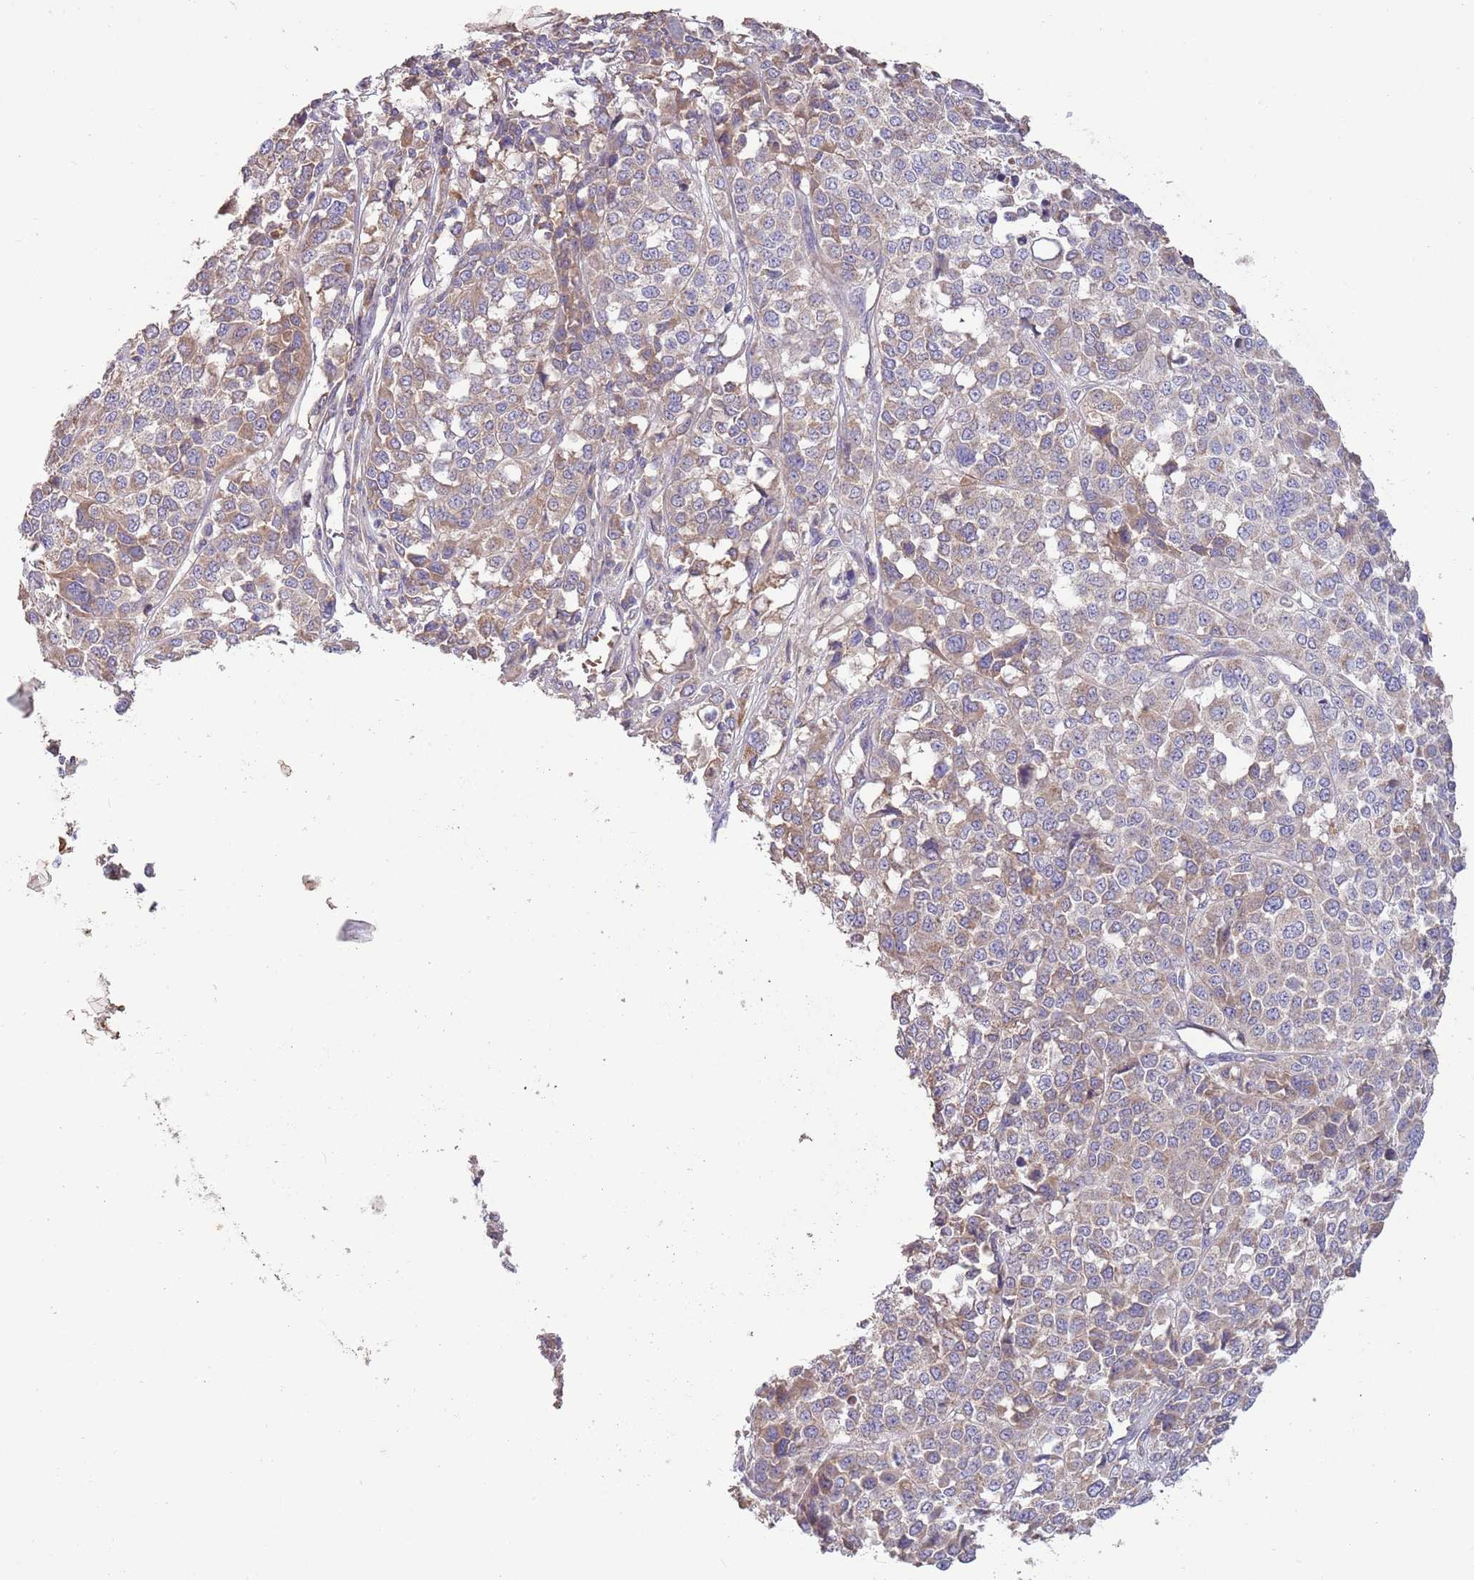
{"staining": {"intensity": "weak", "quantity": "<25%", "location": "cytoplasmic/membranous"}, "tissue": "melanoma", "cell_type": "Tumor cells", "image_type": "cancer", "snomed": [{"axis": "morphology", "description": "Malignant melanoma, Metastatic site"}, {"axis": "topography", "description": "Lymph node"}], "caption": "Tumor cells show no significant protein positivity in melanoma. (Stains: DAB immunohistochemistry with hematoxylin counter stain, Microscopy: brightfield microscopy at high magnification).", "gene": "TRMO", "patient": {"sex": "male", "age": 44}}